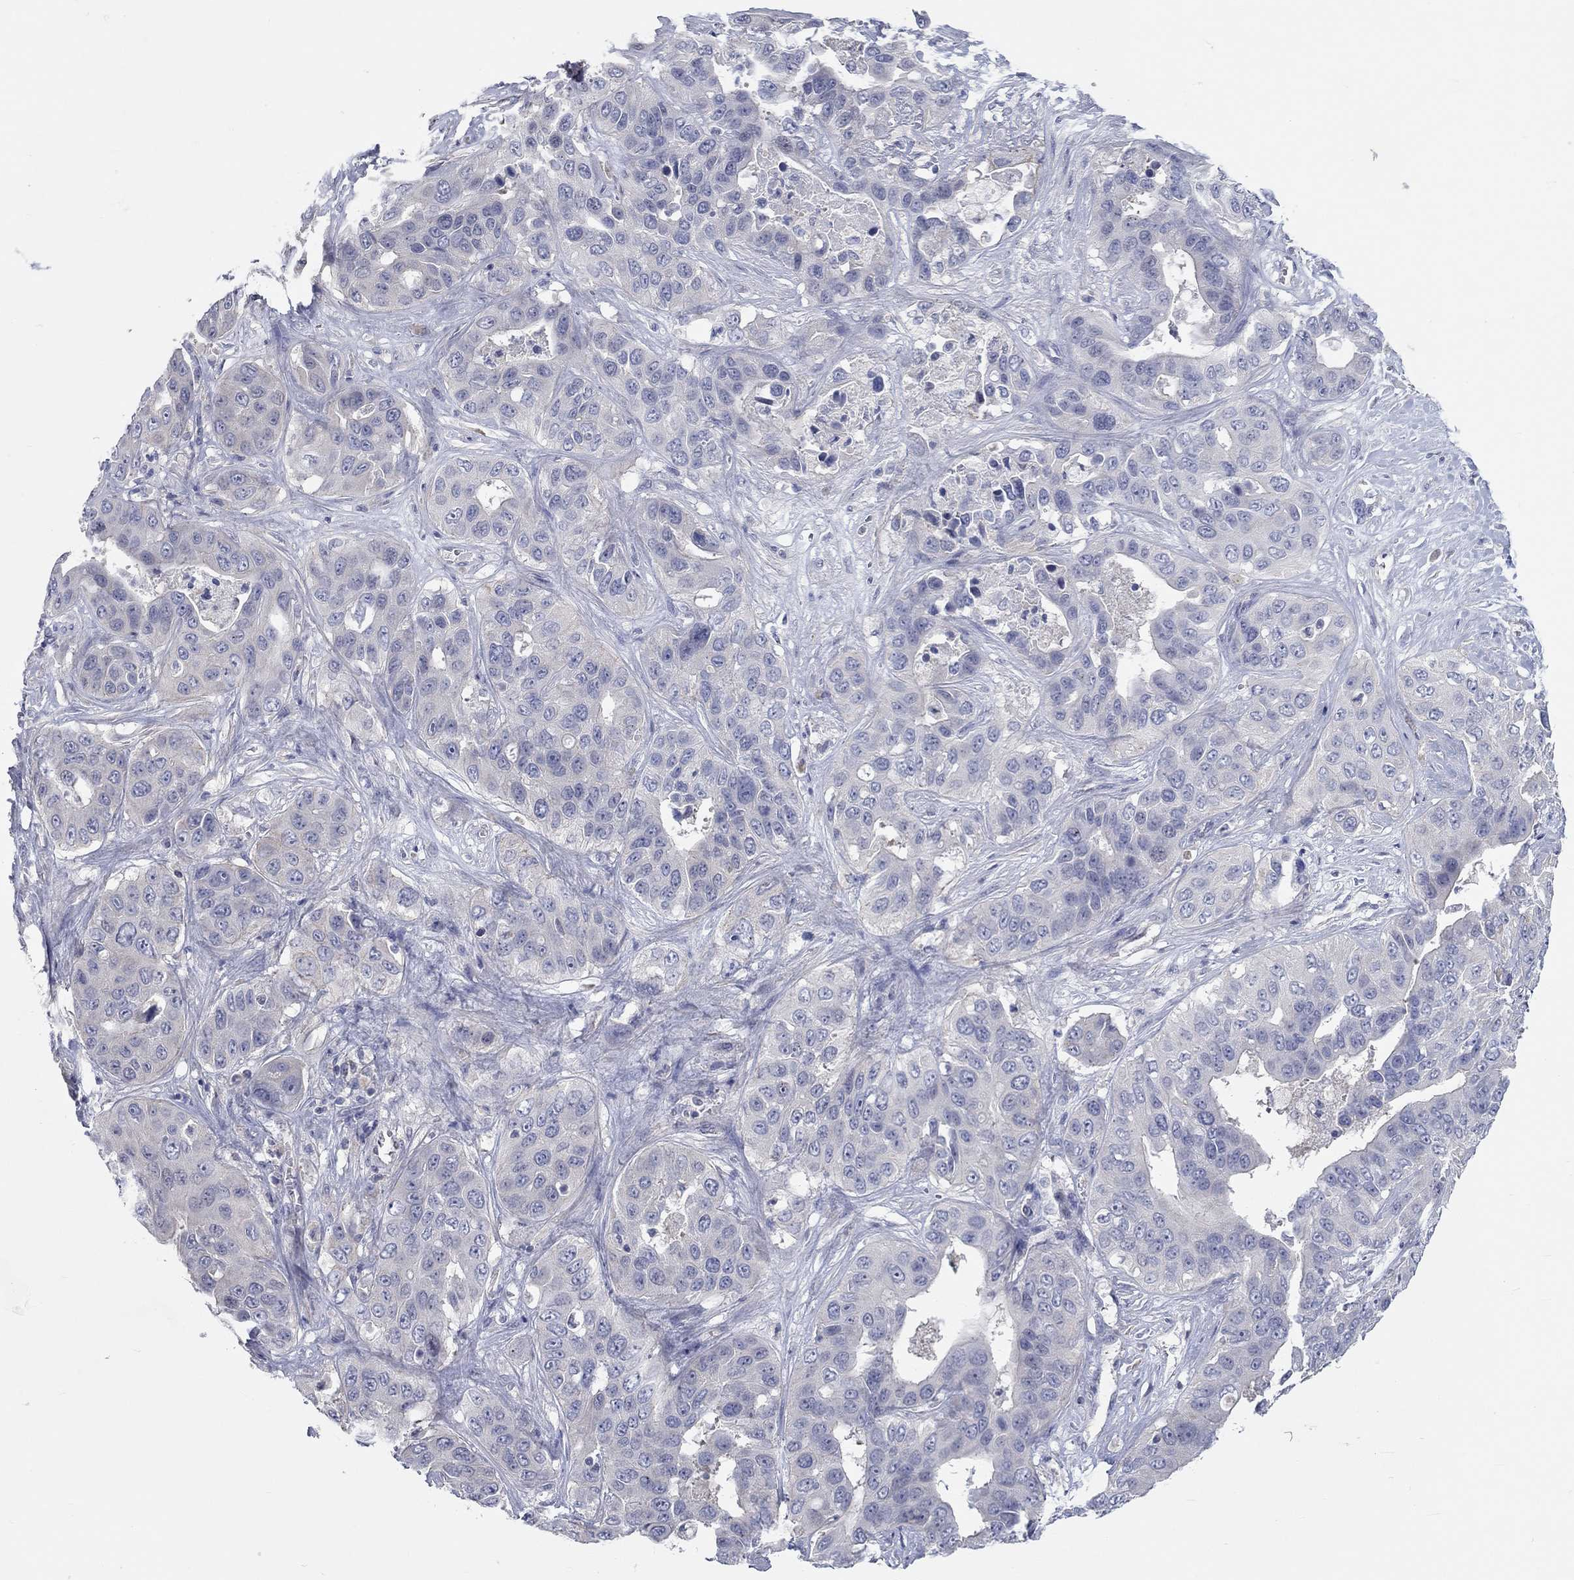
{"staining": {"intensity": "negative", "quantity": "none", "location": "none"}, "tissue": "liver cancer", "cell_type": "Tumor cells", "image_type": "cancer", "snomed": [{"axis": "morphology", "description": "Cholangiocarcinoma"}, {"axis": "topography", "description": "Liver"}], "caption": "High magnification brightfield microscopy of cholangiocarcinoma (liver) stained with DAB (brown) and counterstained with hematoxylin (blue): tumor cells show no significant positivity.", "gene": "PCDHGA10", "patient": {"sex": "female", "age": 52}}